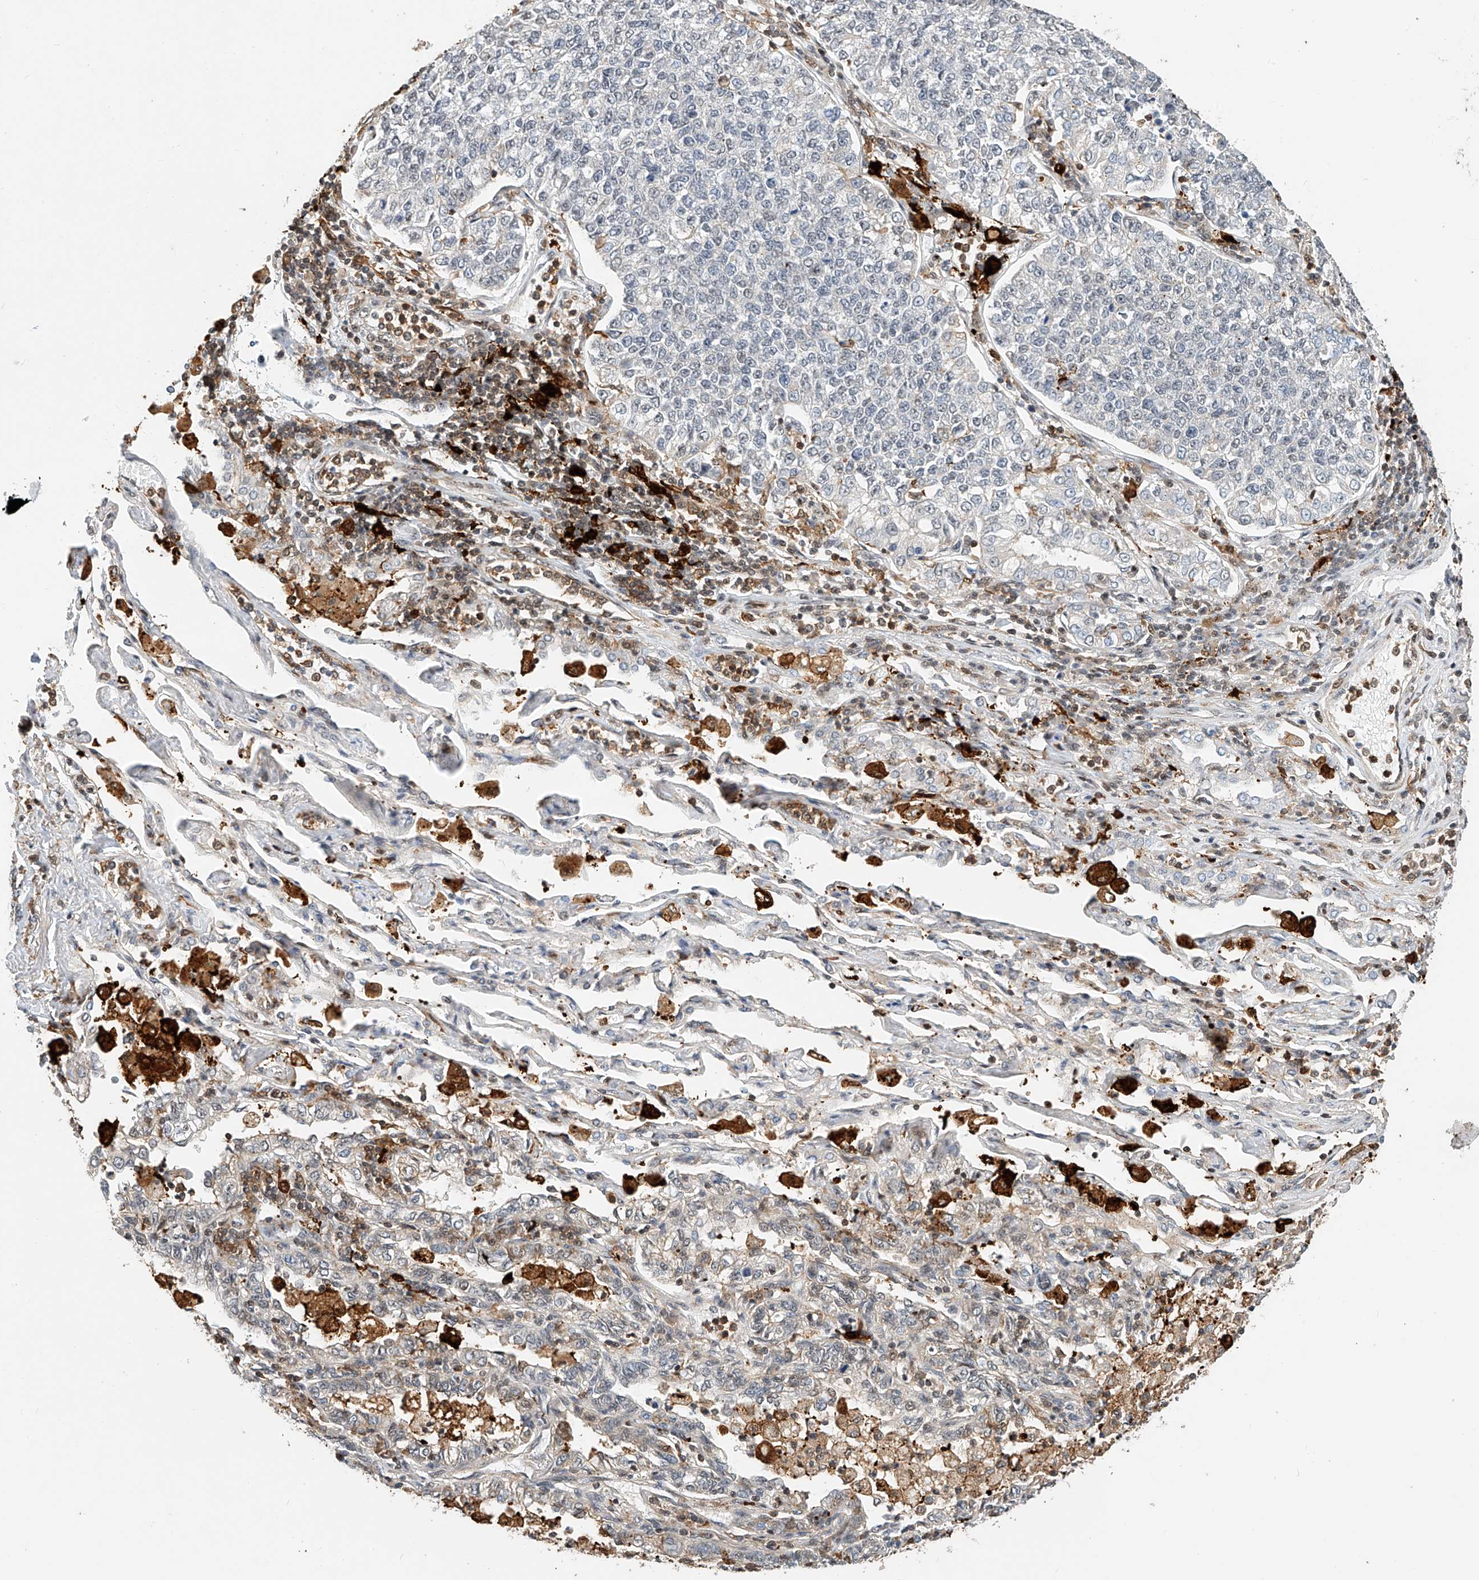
{"staining": {"intensity": "negative", "quantity": "none", "location": "none"}, "tissue": "lung cancer", "cell_type": "Tumor cells", "image_type": "cancer", "snomed": [{"axis": "morphology", "description": "Adenocarcinoma, NOS"}, {"axis": "topography", "description": "Lung"}], "caption": "Immunohistochemical staining of human lung adenocarcinoma exhibits no significant positivity in tumor cells.", "gene": "MICAL1", "patient": {"sex": "male", "age": 49}}